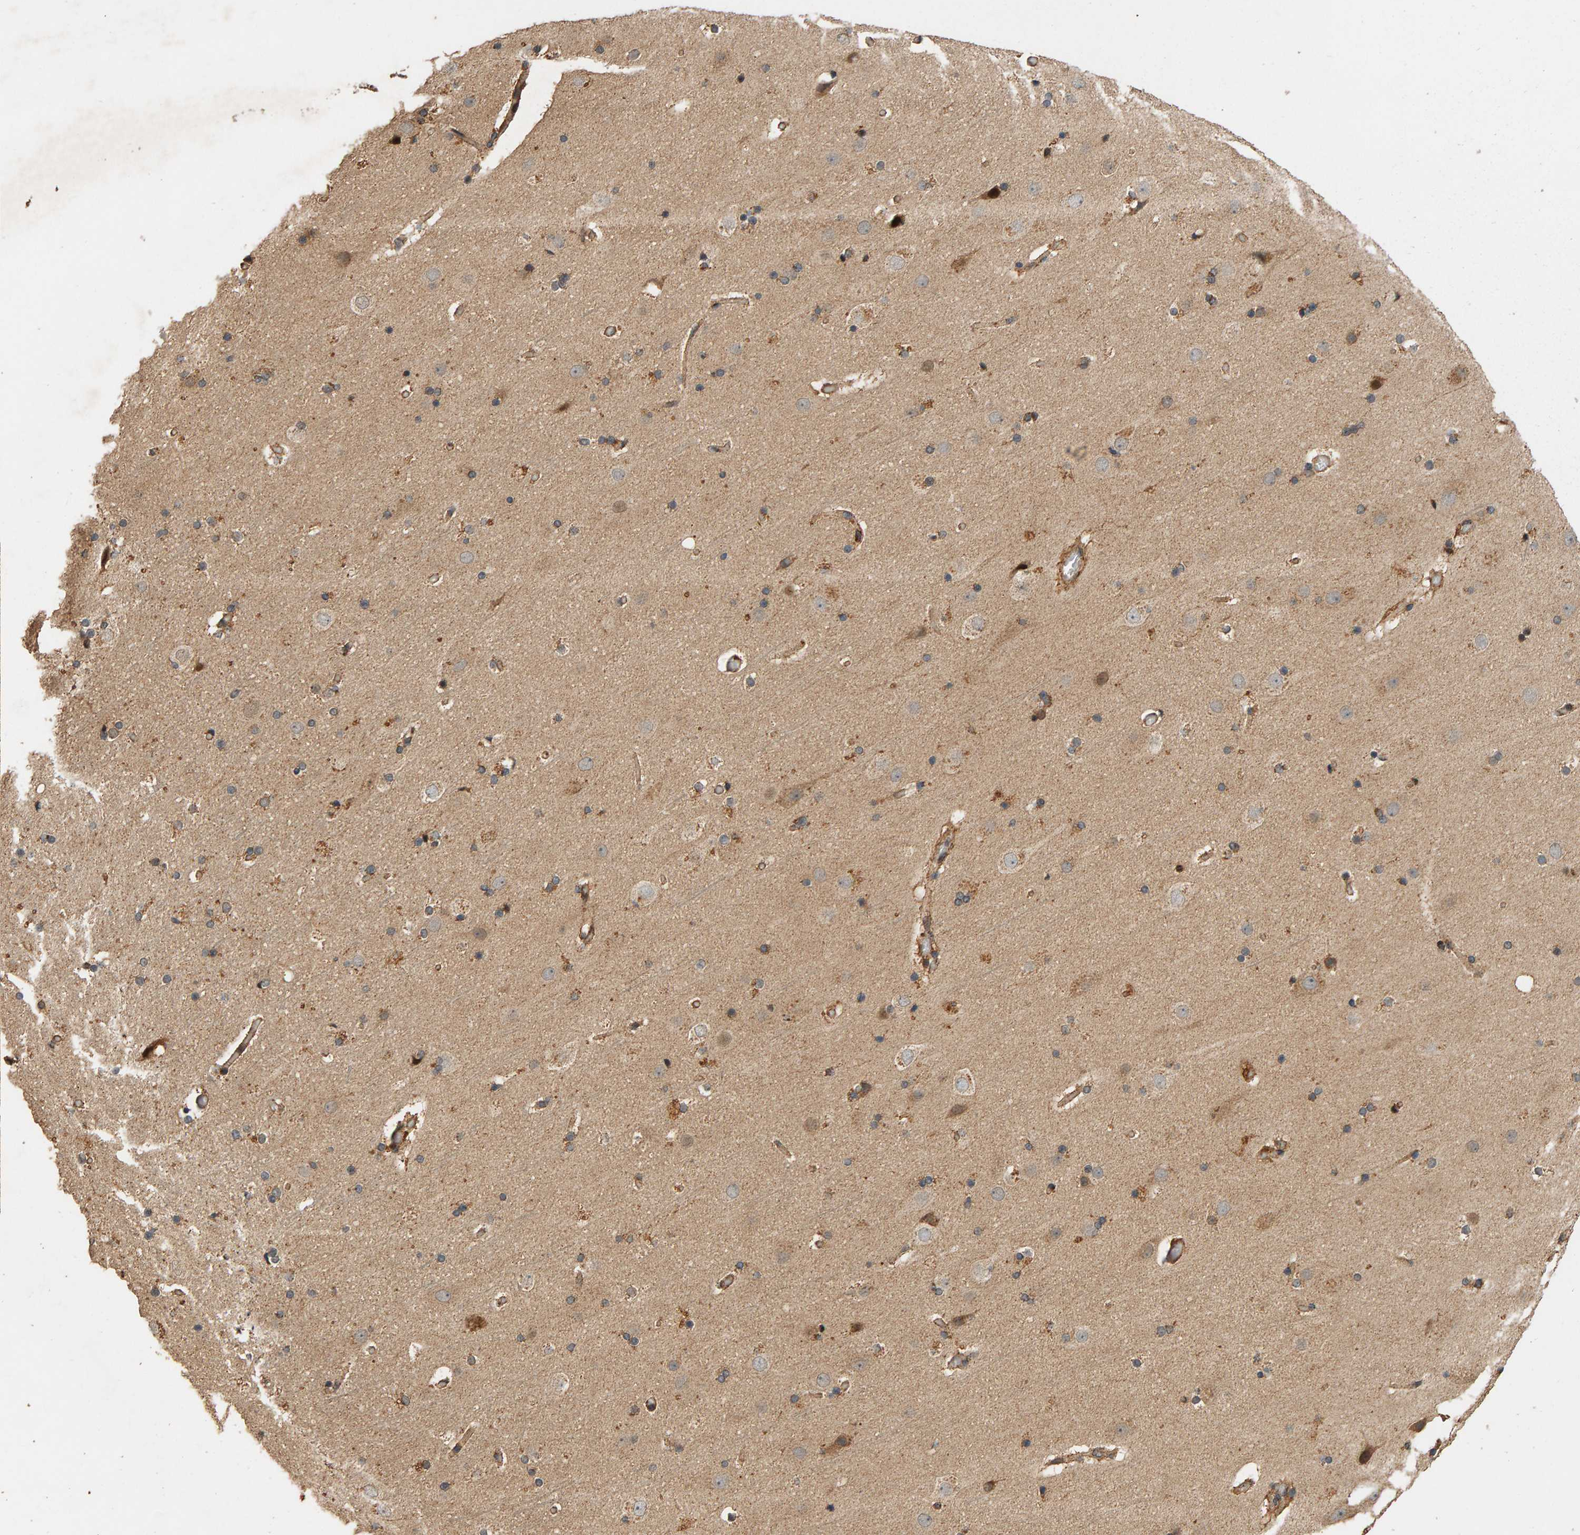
{"staining": {"intensity": "moderate", "quantity": ">75%", "location": "cytoplasmic/membranous"}, "tissue": "cerebral cortex", "cell_type": "Endothelial cells", "image_type": "normal", "snomed": [{"axis": "morphology", "description": "Normal tissue, NOS"}, {"axis": "topography", "description": "Cerebral cortex"}], "caption": "Protein expression analysis of normal human cerebral cortex reveals moderate cytoplasmic/membranous expression in about >75% of endothelial cells.", "gene": "GSTK1", "patient": {"sex": "male", "age": 57}}